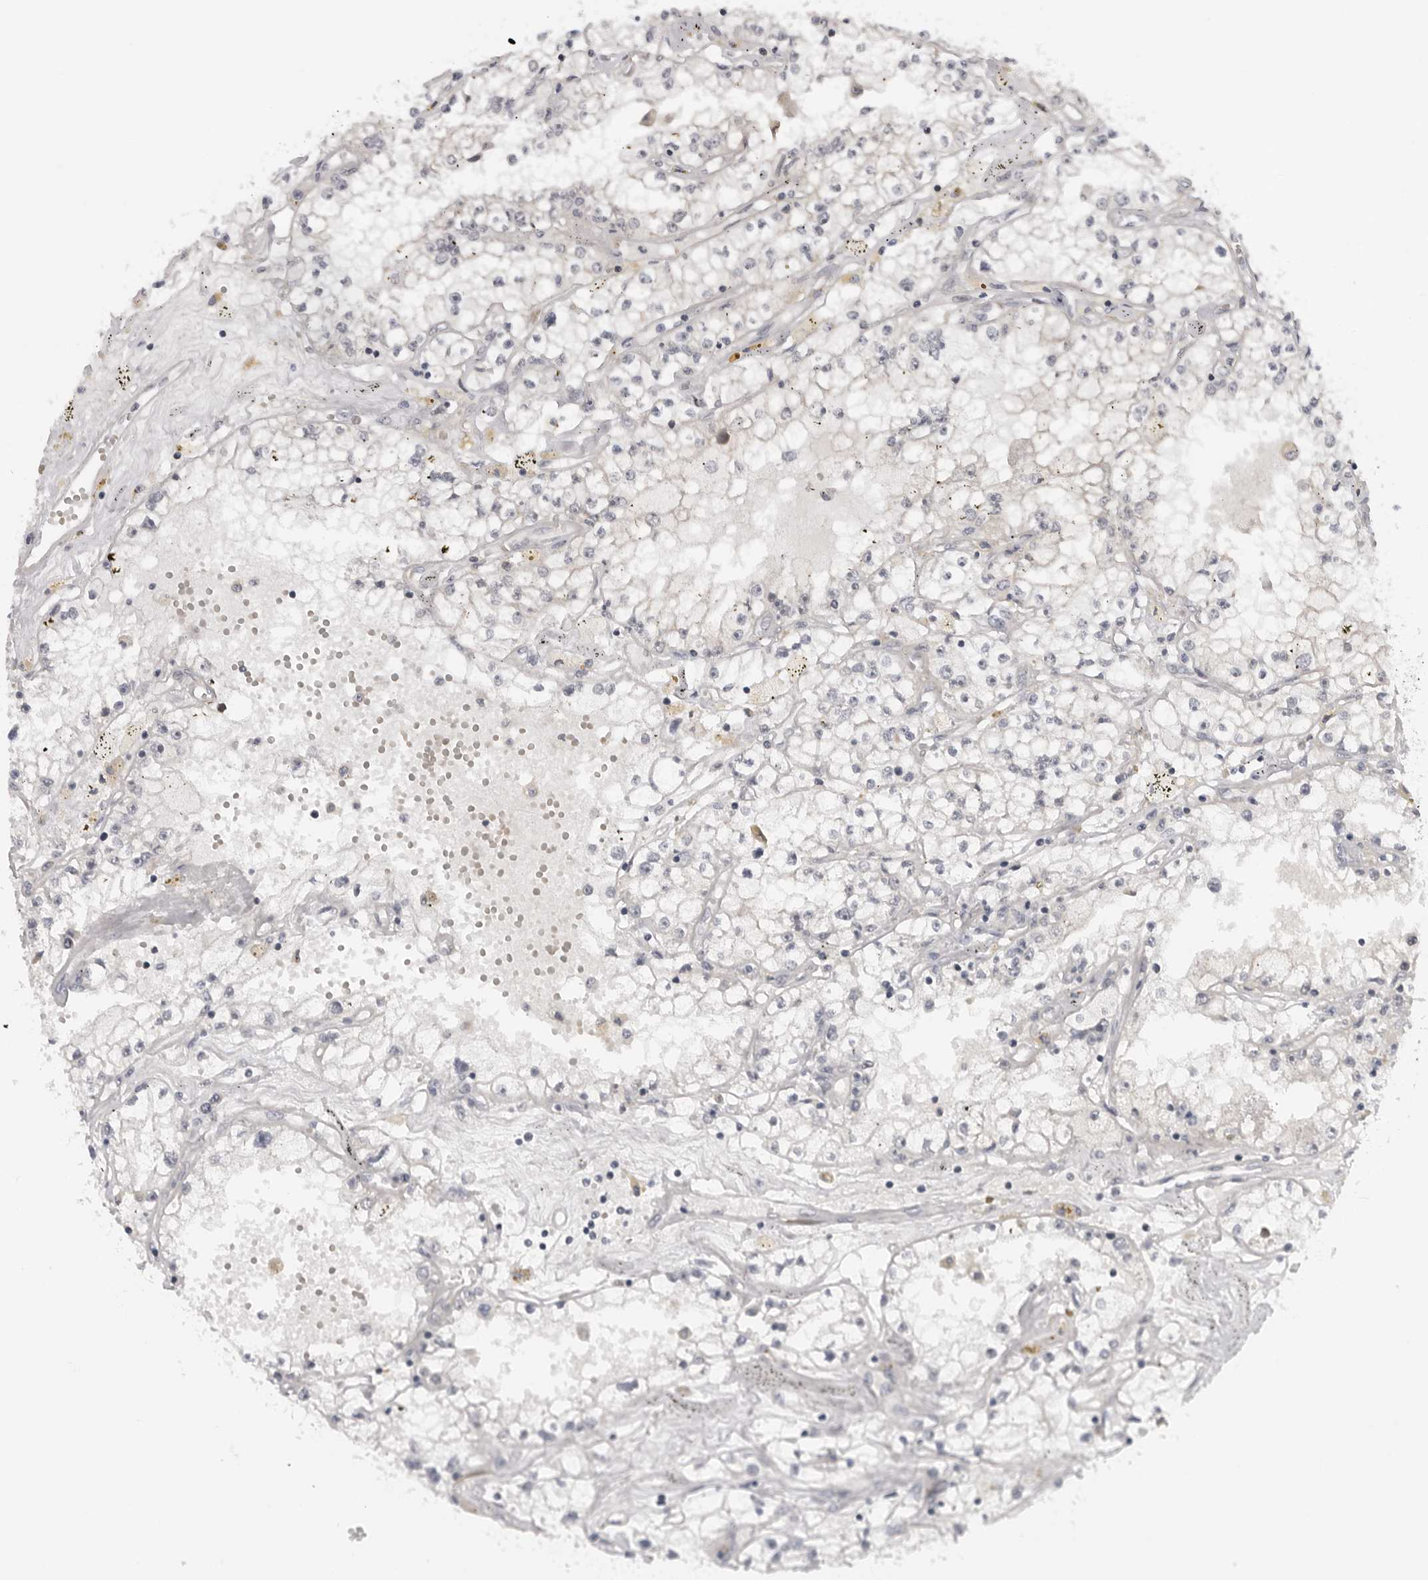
{"staining": {"intensity": "negative", "quantity": "none", "location": "none"}, "tissue": "renal cancer", "cell_type": "Tumor cells", "image_type": "cancer", "snomed": [{"axis": "morphology", "description": "Adenocarcinoma, NOS"}, {"axis": "topography", "description": "Kidney"}], "caption": "An immunohistochemistry (IHC) histopathology image of renal cancer (adenocarcinoma) is shown. There is no staining in tumor cells of renal cancer (adenocarcinoma).", "gene": "ALPK2", "patient": {"sex": "male", "age": 56}}